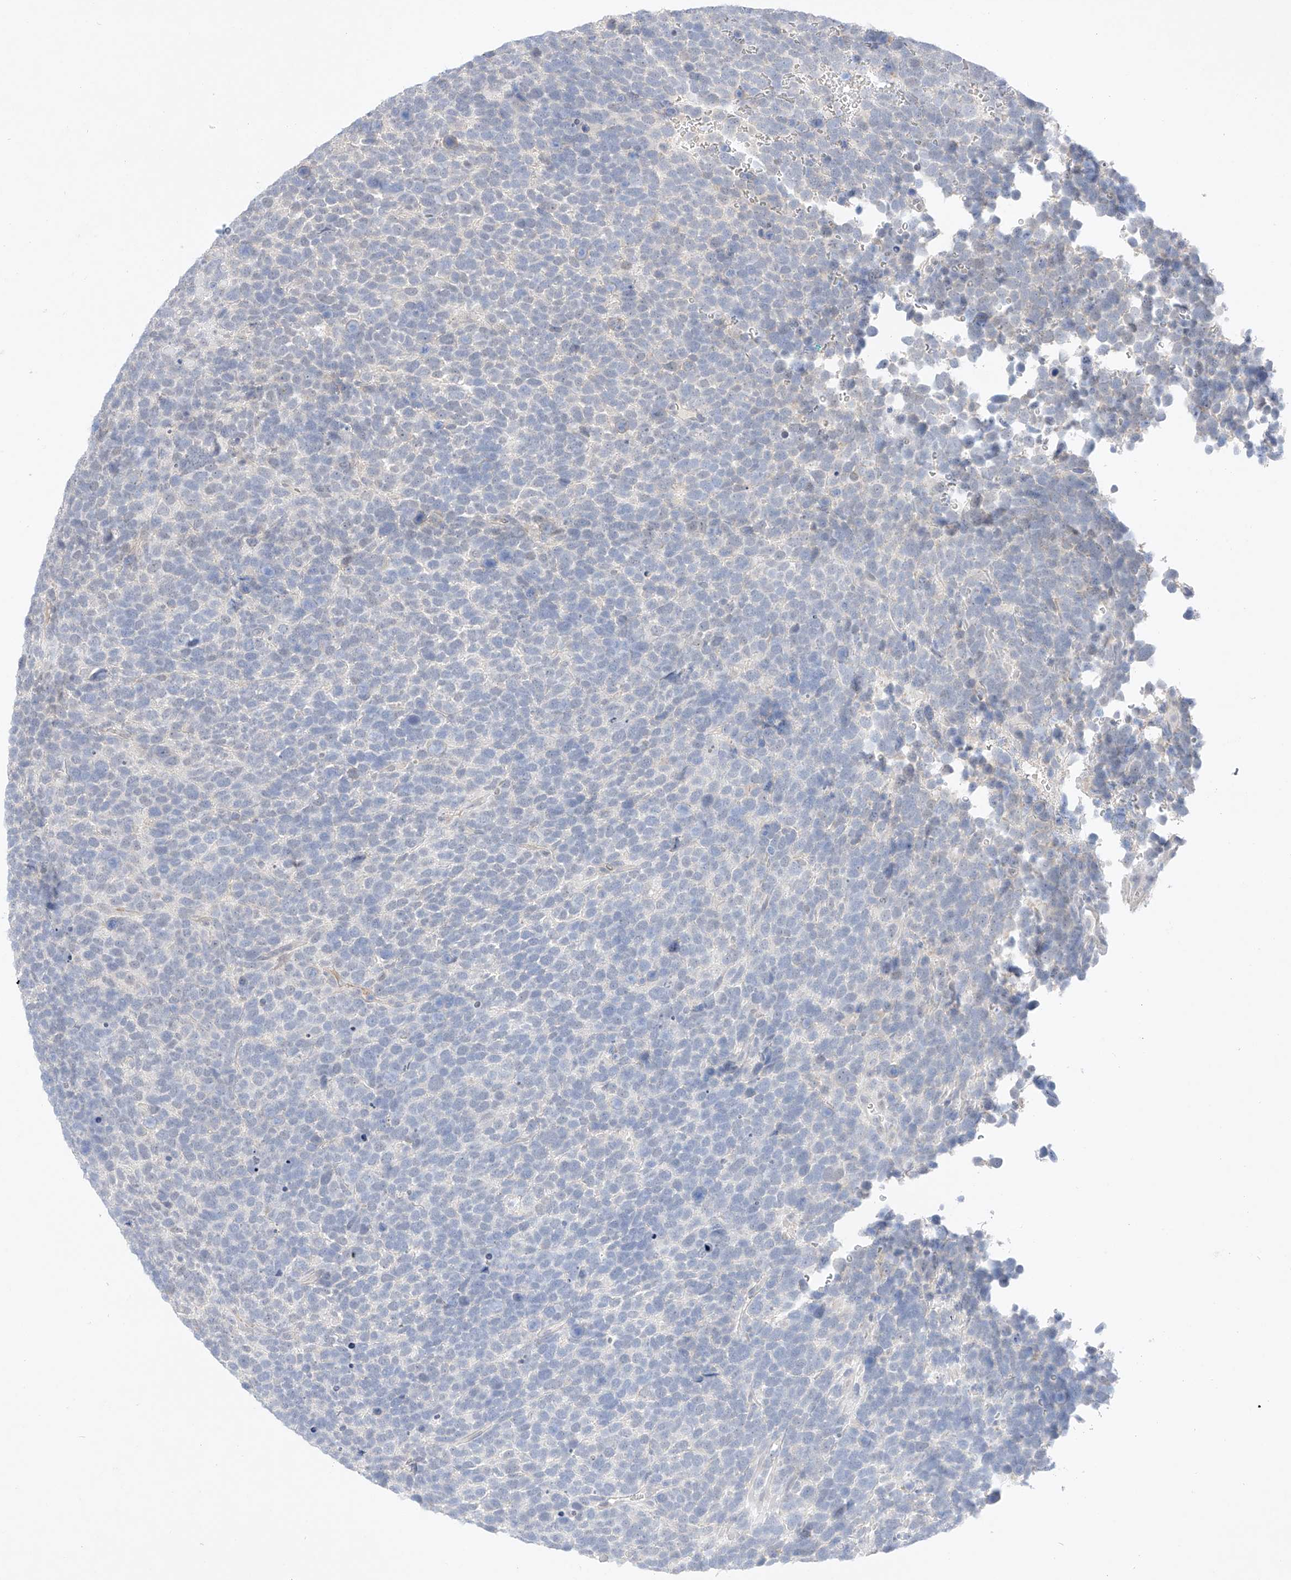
{"staining": {"intensity": "negative", "quantity": "none", "location": "none"}, "tissue": "urothelial cancer", "cell_type": "Tumor cells", "image_type": "cancer", "snomed": [{"axis": "morphology", "description": "Urothelial carcinoma, High grade"}, {"axis": "topography", "description": "Urinary bladder"}], "caption": "IHC histopathology image of neoplastic tissue: human urothelial carcinoma (high-grade) stained with DAB reveals no significant protein staining in tumor cells. Brightfield microscopy of IHC stained with DAB (3,3'-diaminobenzidine) (brown) and hematoxylin (blue), captured at high magnification.", "gene": "IL22RA2", "patient": {"sex": "female", "age": 82}}